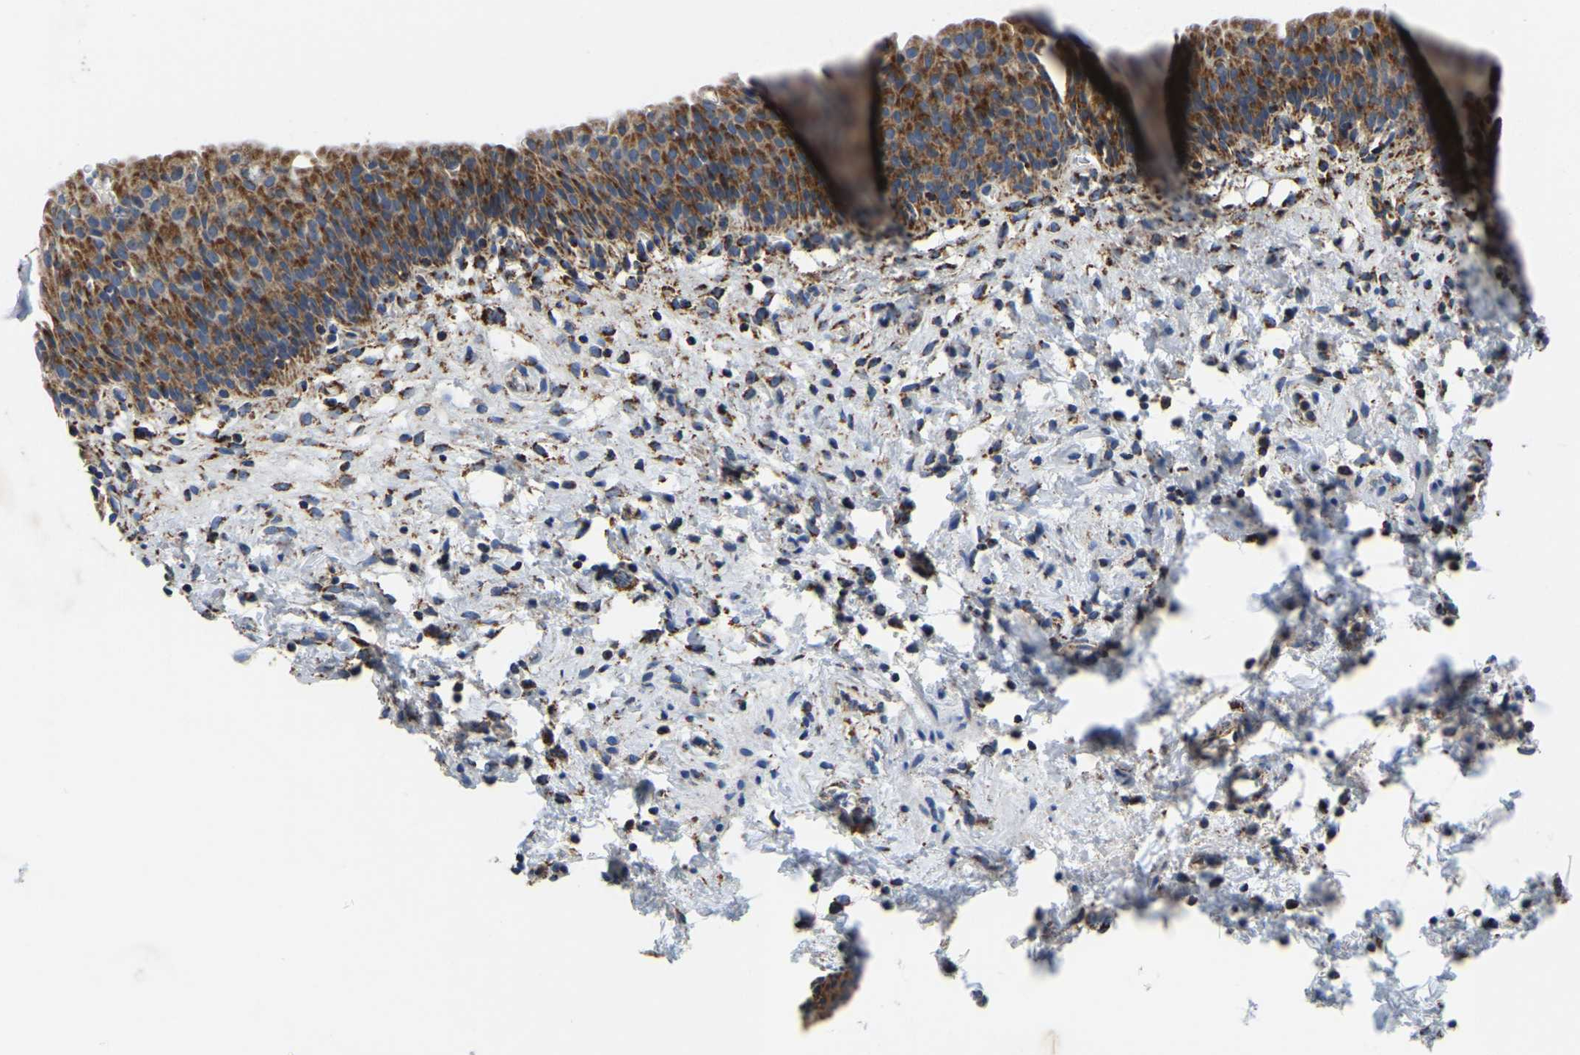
{"staining": {"intensity": "strong", "quantity": ">75%", "location": "cytoplasmic/membranous"}, "tissue": "urinary bladder", "cell_type": "Urothelial cells", "image_type": "normal", "snomed": [{"axis": "morphology", "description": "Normal tissue, NOS"}, {"axis": "topography", "description": "Urinary bladder"}], "caption": "Immunohistochemical staining of unremarkable urinary bladder reveals >75% levels of strong cytoplasmic/membranous protein positivity in approximately >75% of urothelial cells.", "gene": "SFXN1", "patient": {"sex": "male", "age": 37}}